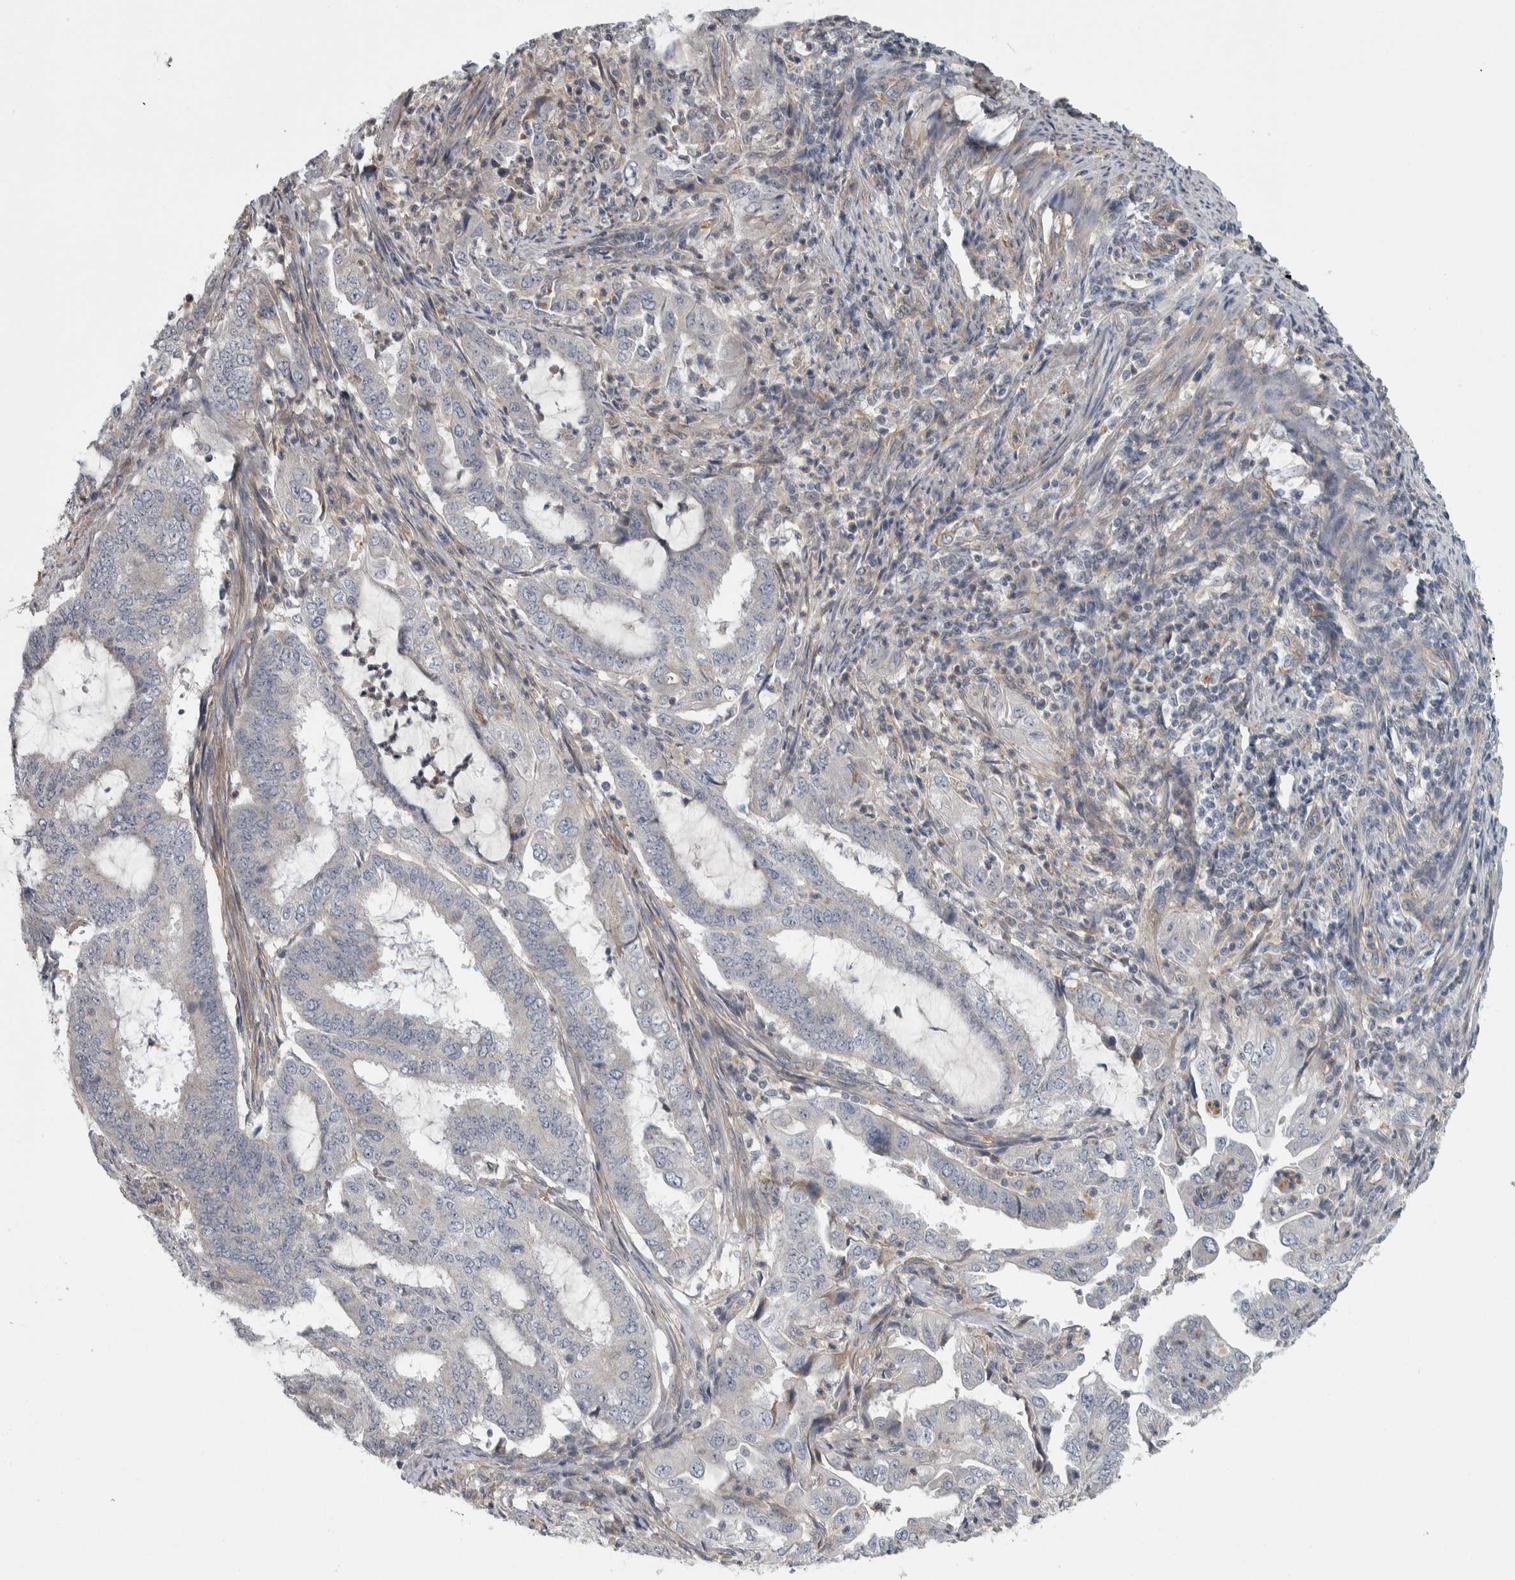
{"staining": {"intensity": "negative", "quantity": "none", "location": "none"}, "tissue": "endometrial cancer", "cell_type": "Tumor cells", "image_type": "cancer", "snomed": [{"axis": "morphology", "description": "Adenocarcinoma, NOS"}, {"axis": "topography", "description": "Endometrium"}], "caption": "This photomicrograph is of endometrial cancer stained with immunohistochemistry to label a protein in brown with the nuclei are counter-stained blue. There is no positivity in tumor cells.", "gene": "KCNJ3", "patient": {"sex": "female", "age": 51}}